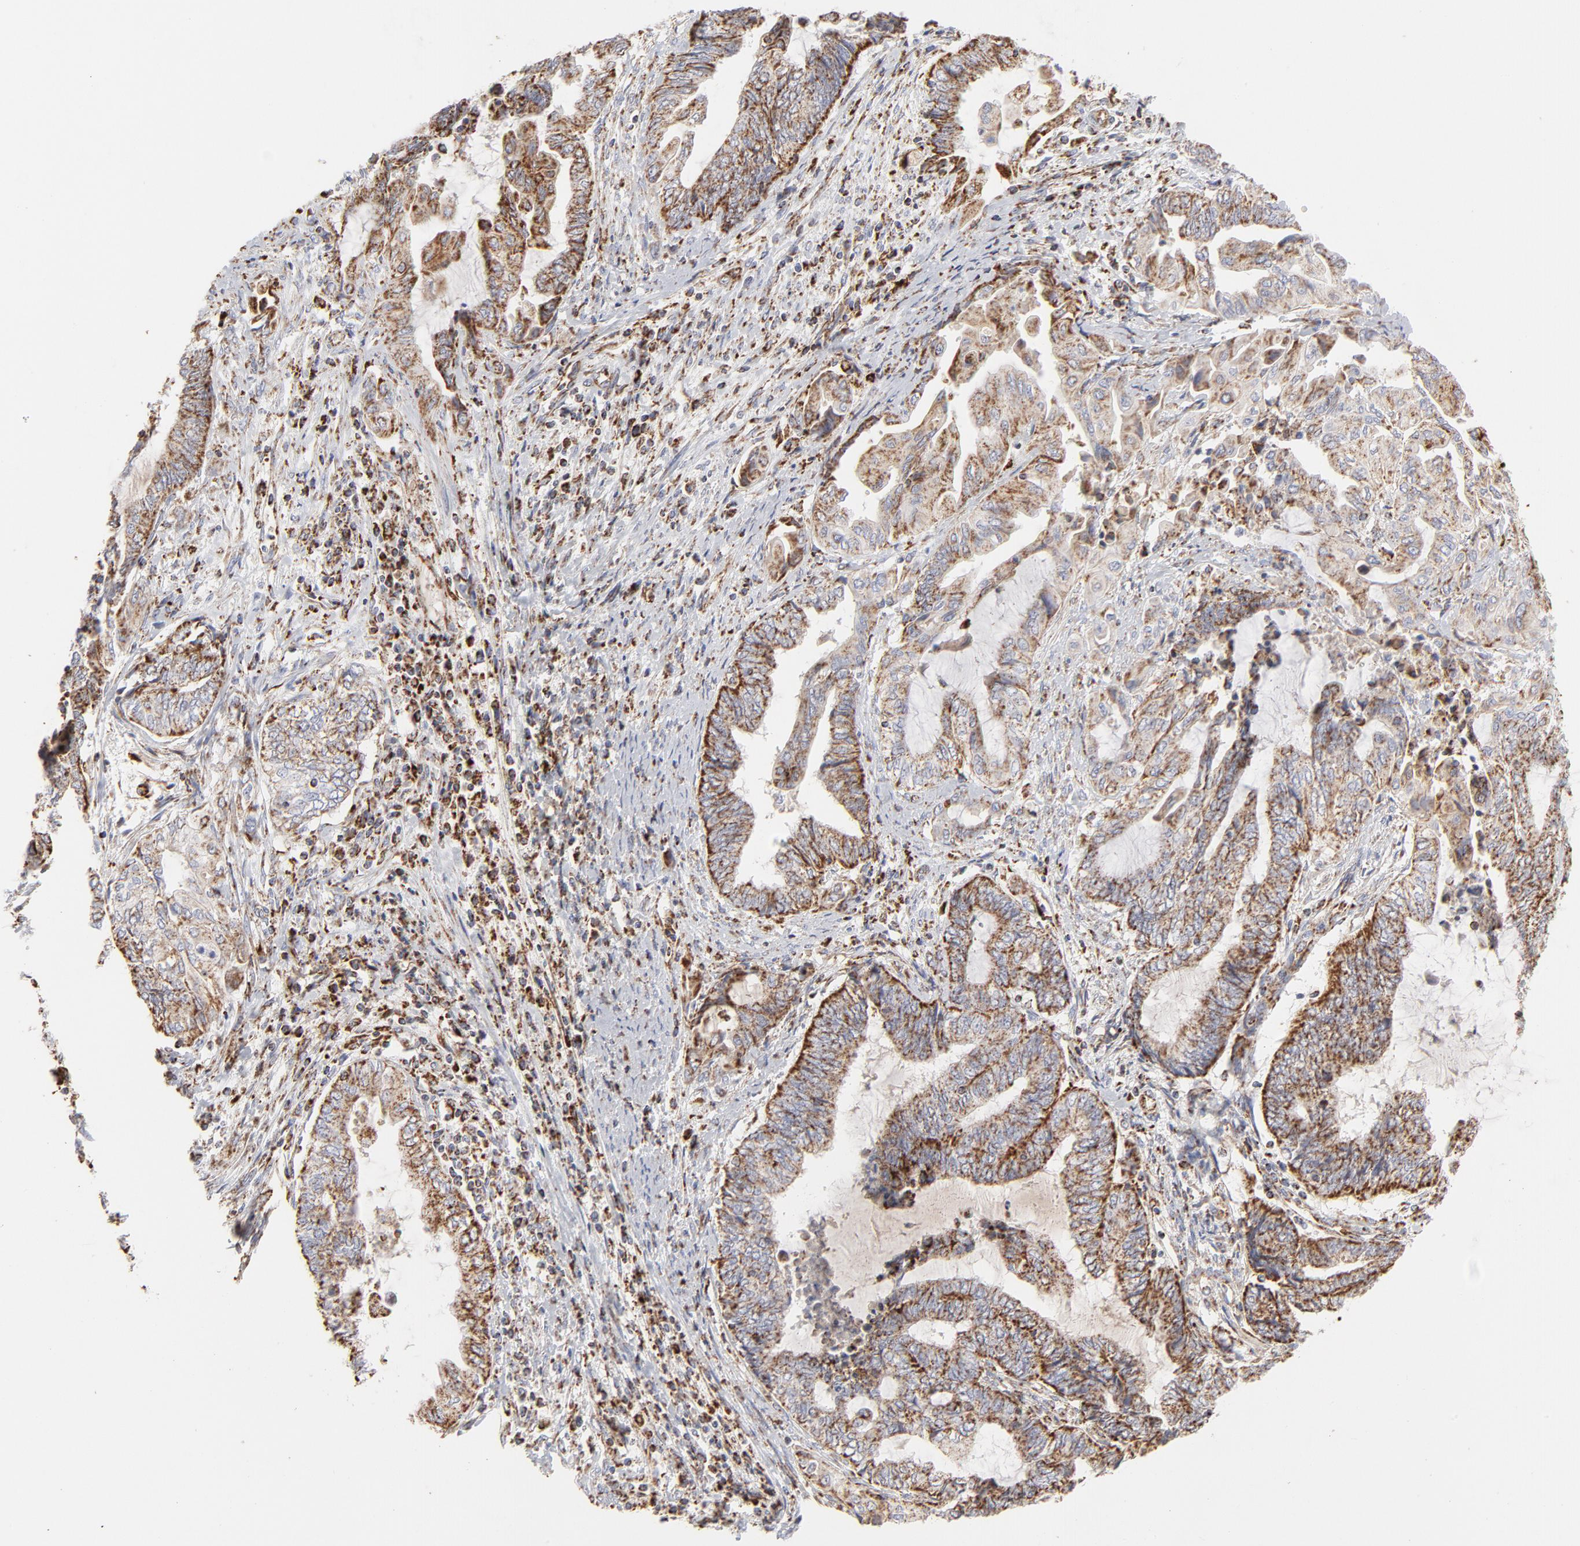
{"staining": {"intensity": "strong", "quantity": ">75%", "location": "cytoplasmic/membranous"}, "tissue": "endometrial cancer", "cell_type": "Tumor cells", "image_type": "cancer", "snomed": [{"axis": "morphology", "description": "Adenocarcinoma, NOS"}, {"axis": "topography", "description": "Uterus"}, {"axis": "topography", "description": "Endometrium"}], "caption": "The histopathology image reveals staining of endometrial cancer, revealing strong cytoplasmic/membranous protein positivity (brown color) within tumor cells.", "gene": "ASB3", "patient": {"sex": "female", "age": 70}}